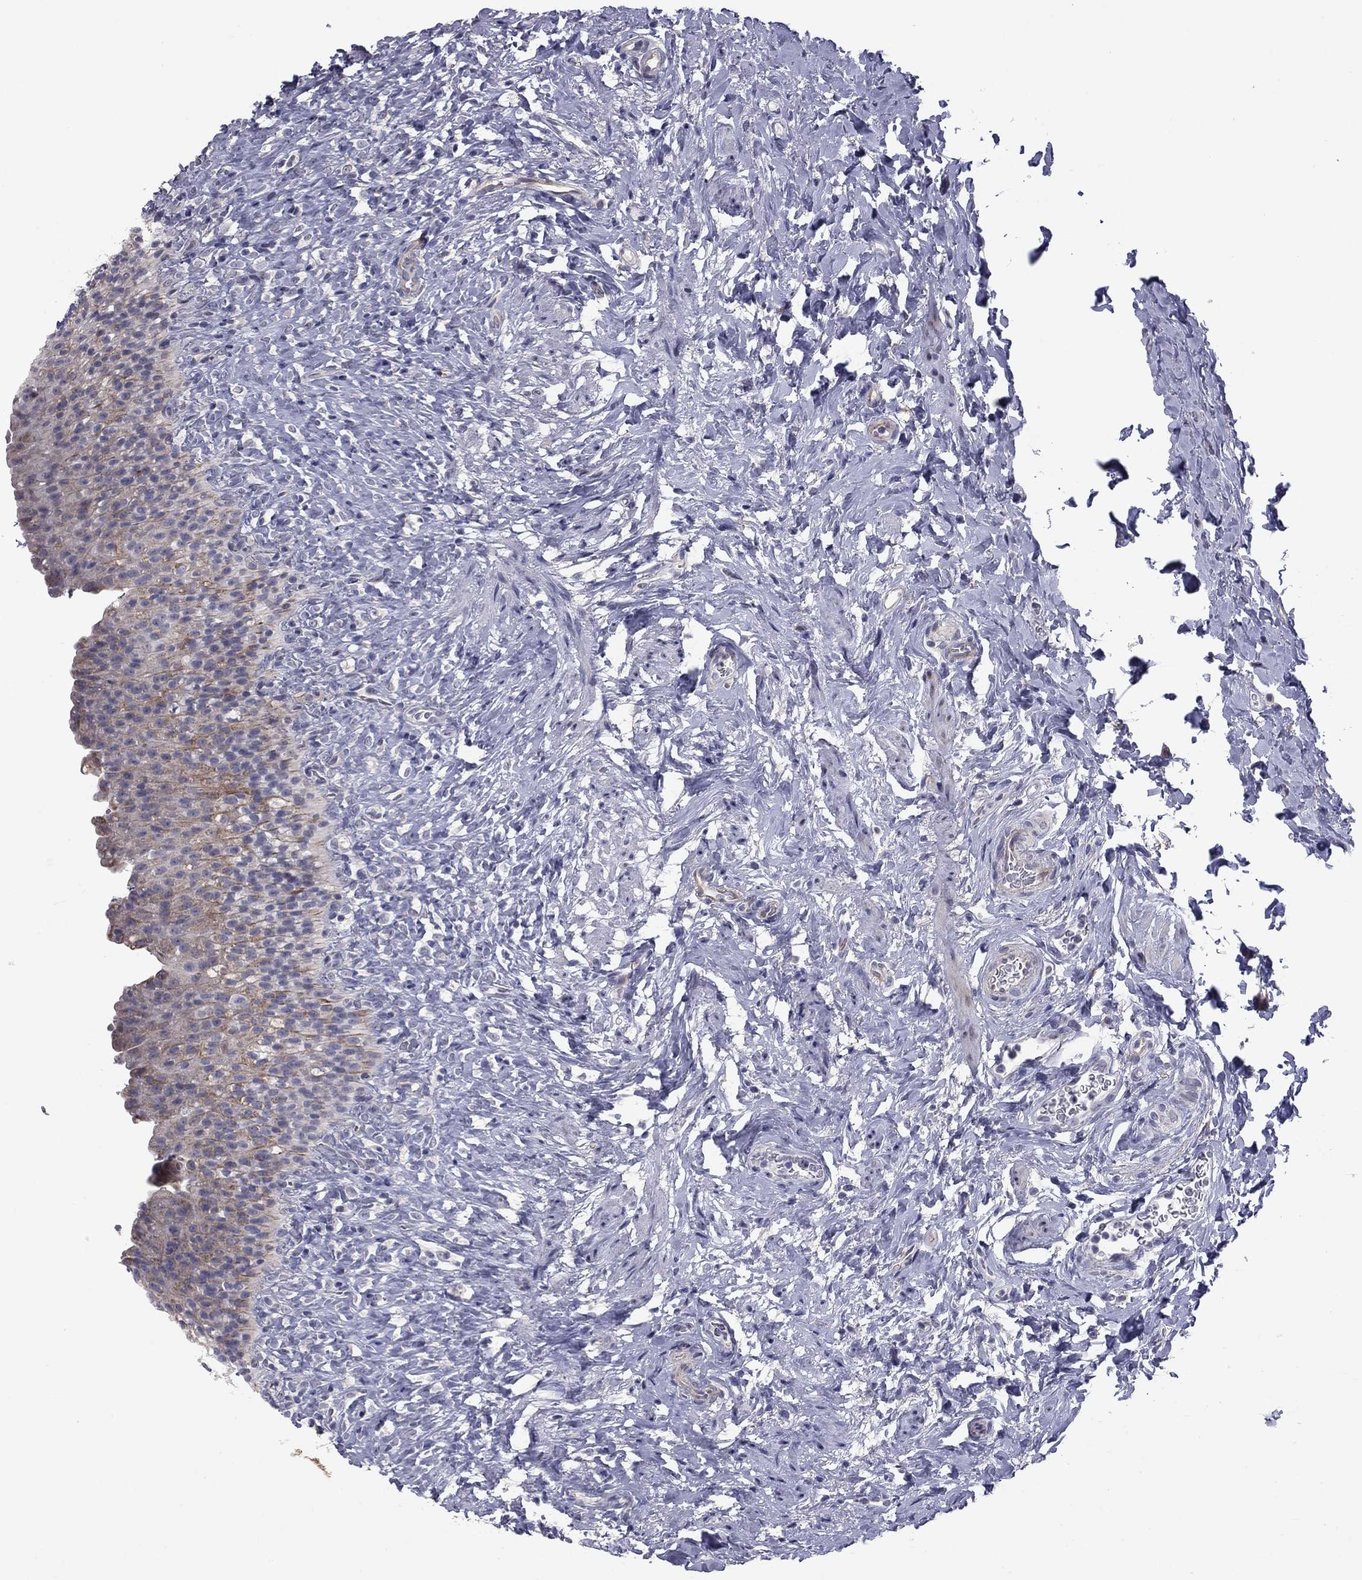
{"staining": {"intensity": "moderate", "quantity": "25%-75%", "location": "cytoplasmic/membranous"}, "tissue": "urinary bladder", "cell_type": "Urothelial cells", "image_type": "normal", "snomed": [{"axis": "morphology", "description": "Normal tissue, NOS"}, {"axis": "topography", "description": "Urinary bladder"}], "caption": "This is a histology image of immunohistochemistry staining of benign urinary bladder, which shows moderate positivity in the cytoplasmic/membranous of urothelial cells.", "gene": "PRRT2", "patient": {"sex": "male", "age": 76}}